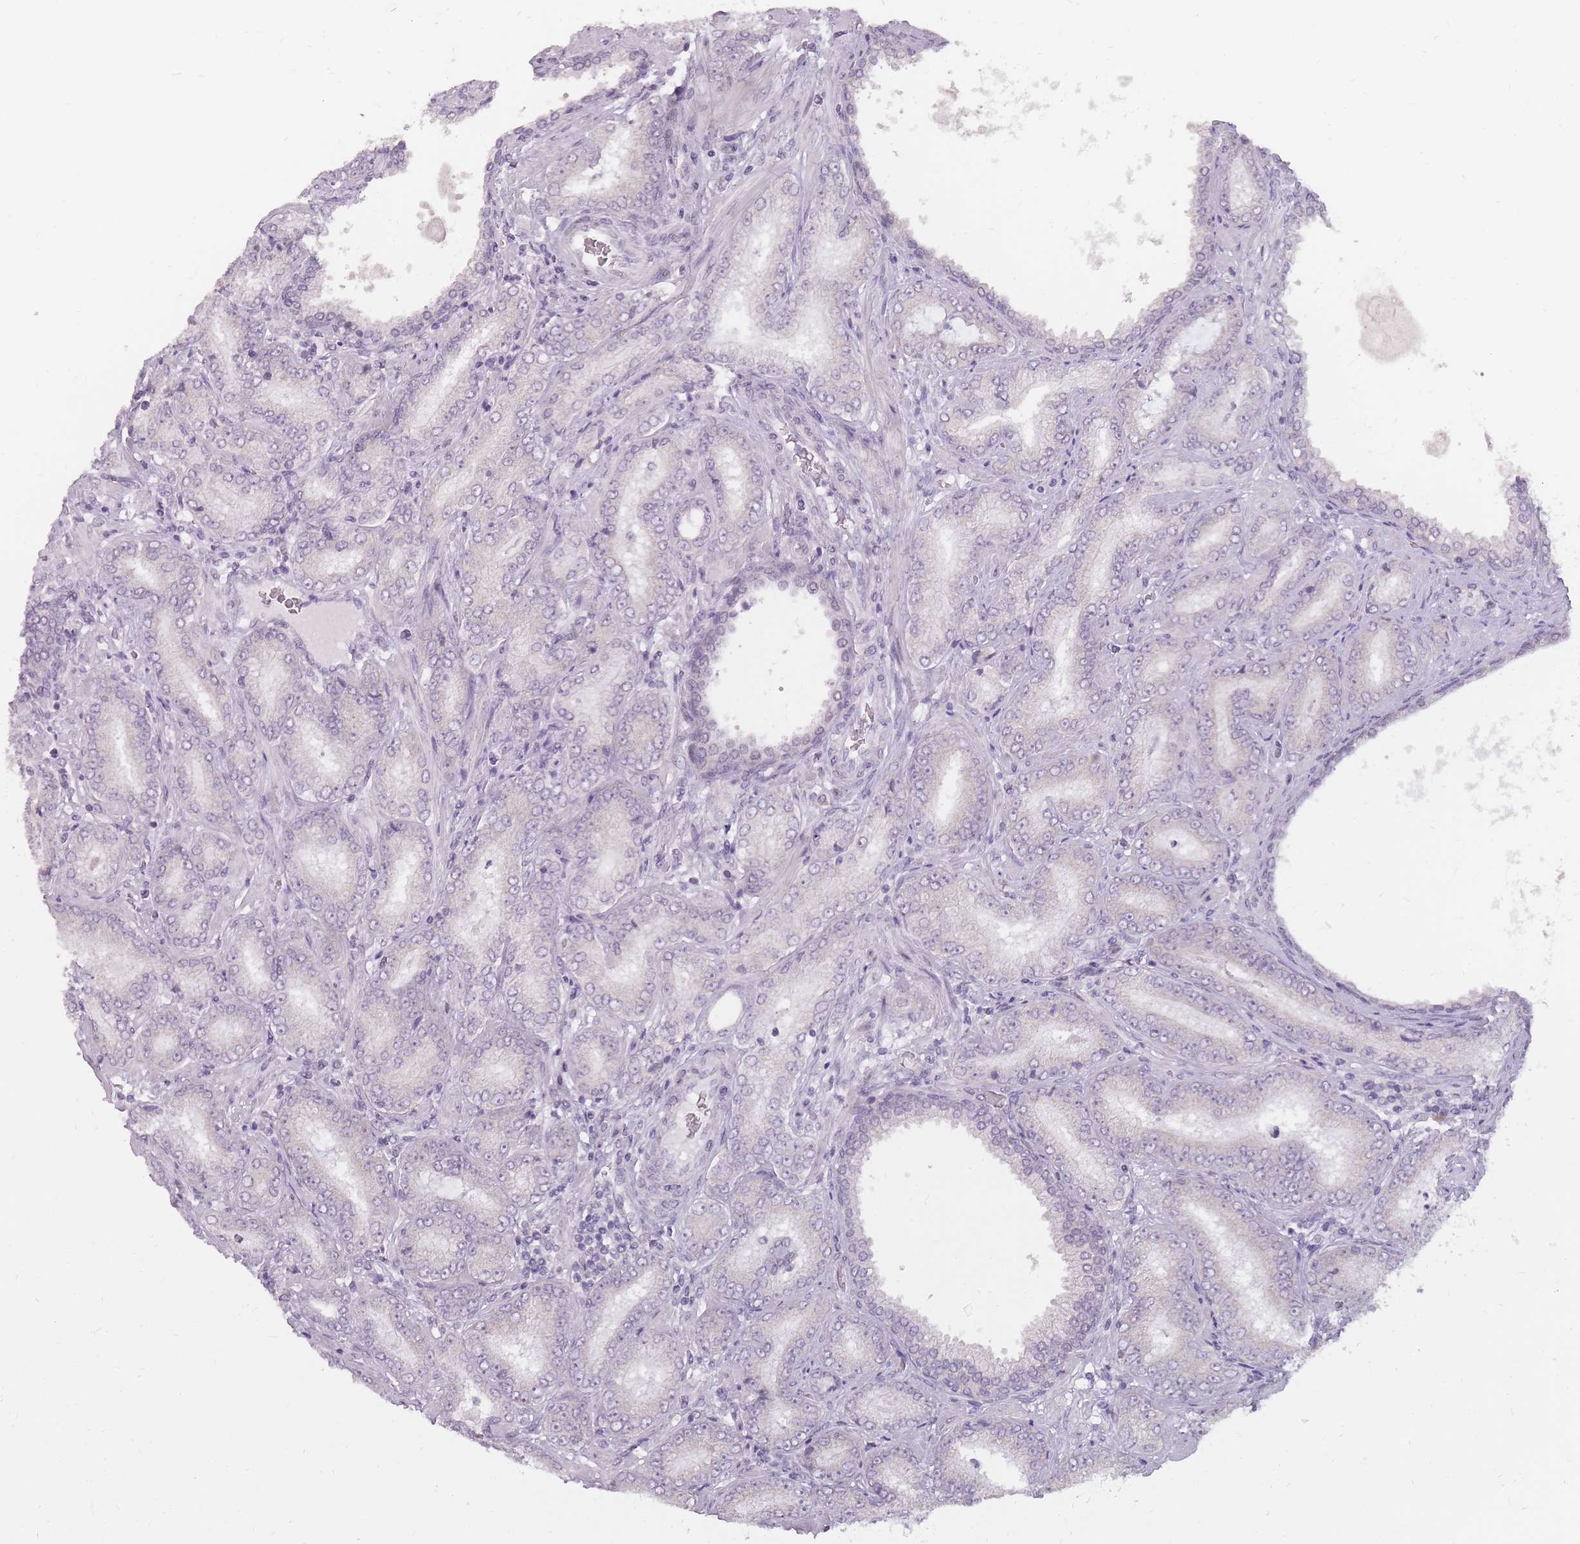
{"staining": {"intensity": "negative", "quantity": "none", "location": "none"}, "tissue": "prostate cancer", "cell_type": "Tumor cells", "image_type": "cancer", "snomed": [{"axis": "morphology", "description": "Adenocarcinoma, High grade"}, {"axis": "topography", "description": "Prostate"}], "caption": "There is no significant staining in tumor cells of high-grade adenocarcinoma (prostate).", "gene": "POMZP3", "patient": {"sex": "male", "age": 72}}